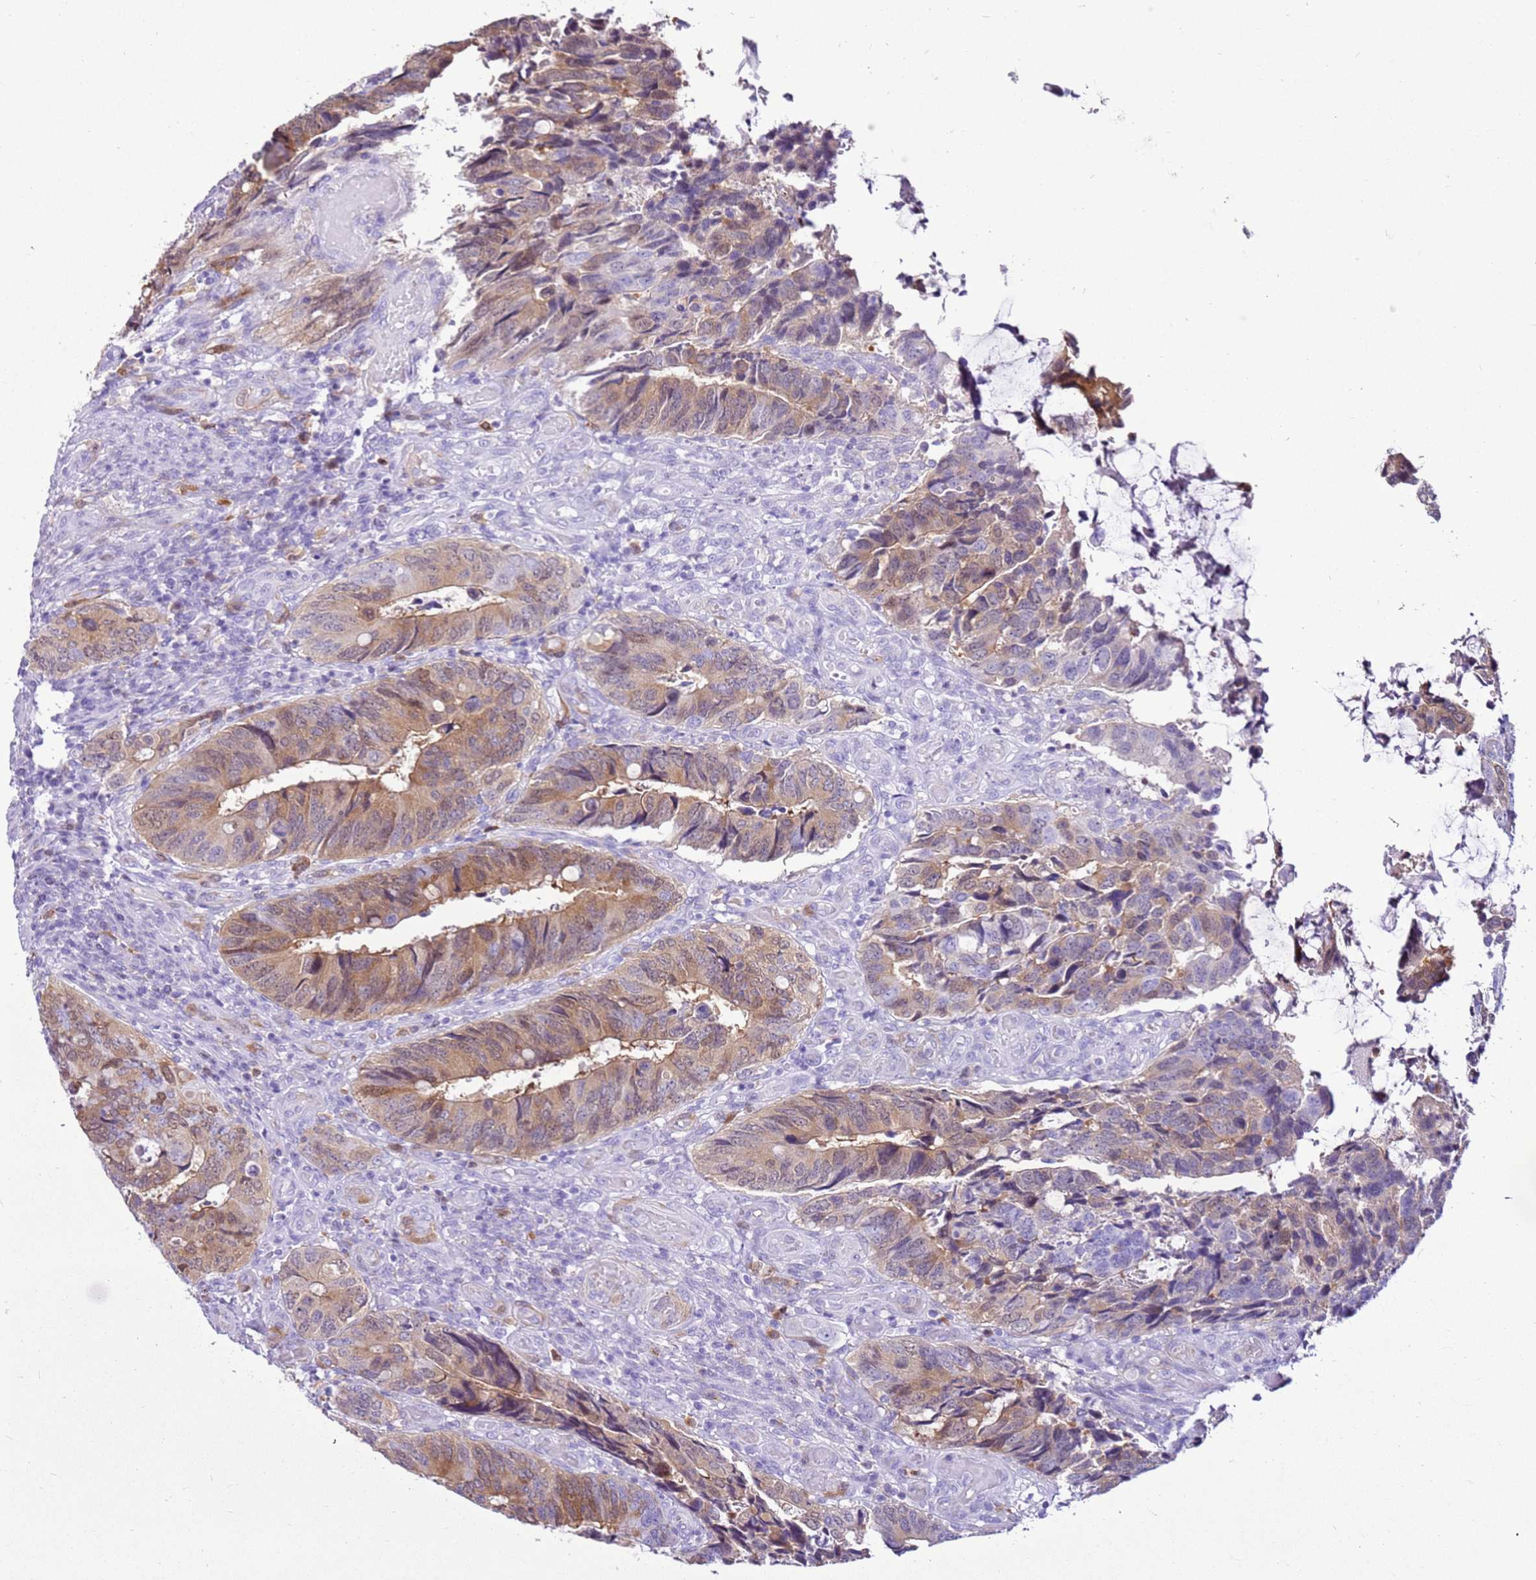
{"staining": {"intensity": "moderate", "quantity": "25%-75%", "location": "cytoplasmic/membranous"}, "tissue": "colorectal cancer", "cell_type": "Tumor cells", "image_type": "cancer", "snomed": [{"axis": "morphology", "description": "Adenocarcinoma, NOS"}, {"axis": "topography", "description": "Colon"}], "caption": "Immunohistochemistry (IHC) staining of adenocarcinoma (colorectal), which shows medium levels of moderate cytoplasmic/membranous expression in approximately 25%-75% of tumor cells indicating moderate cytoplasmic/membranous protein expression. The staining was performed using DAB (3,3'-diaminobenzidine) (brown) for protein detection and nuclei were counterstained in hematoxylin (blue).", "gene": "SPC25", "patient": {"sex": "male", "age": 87}}